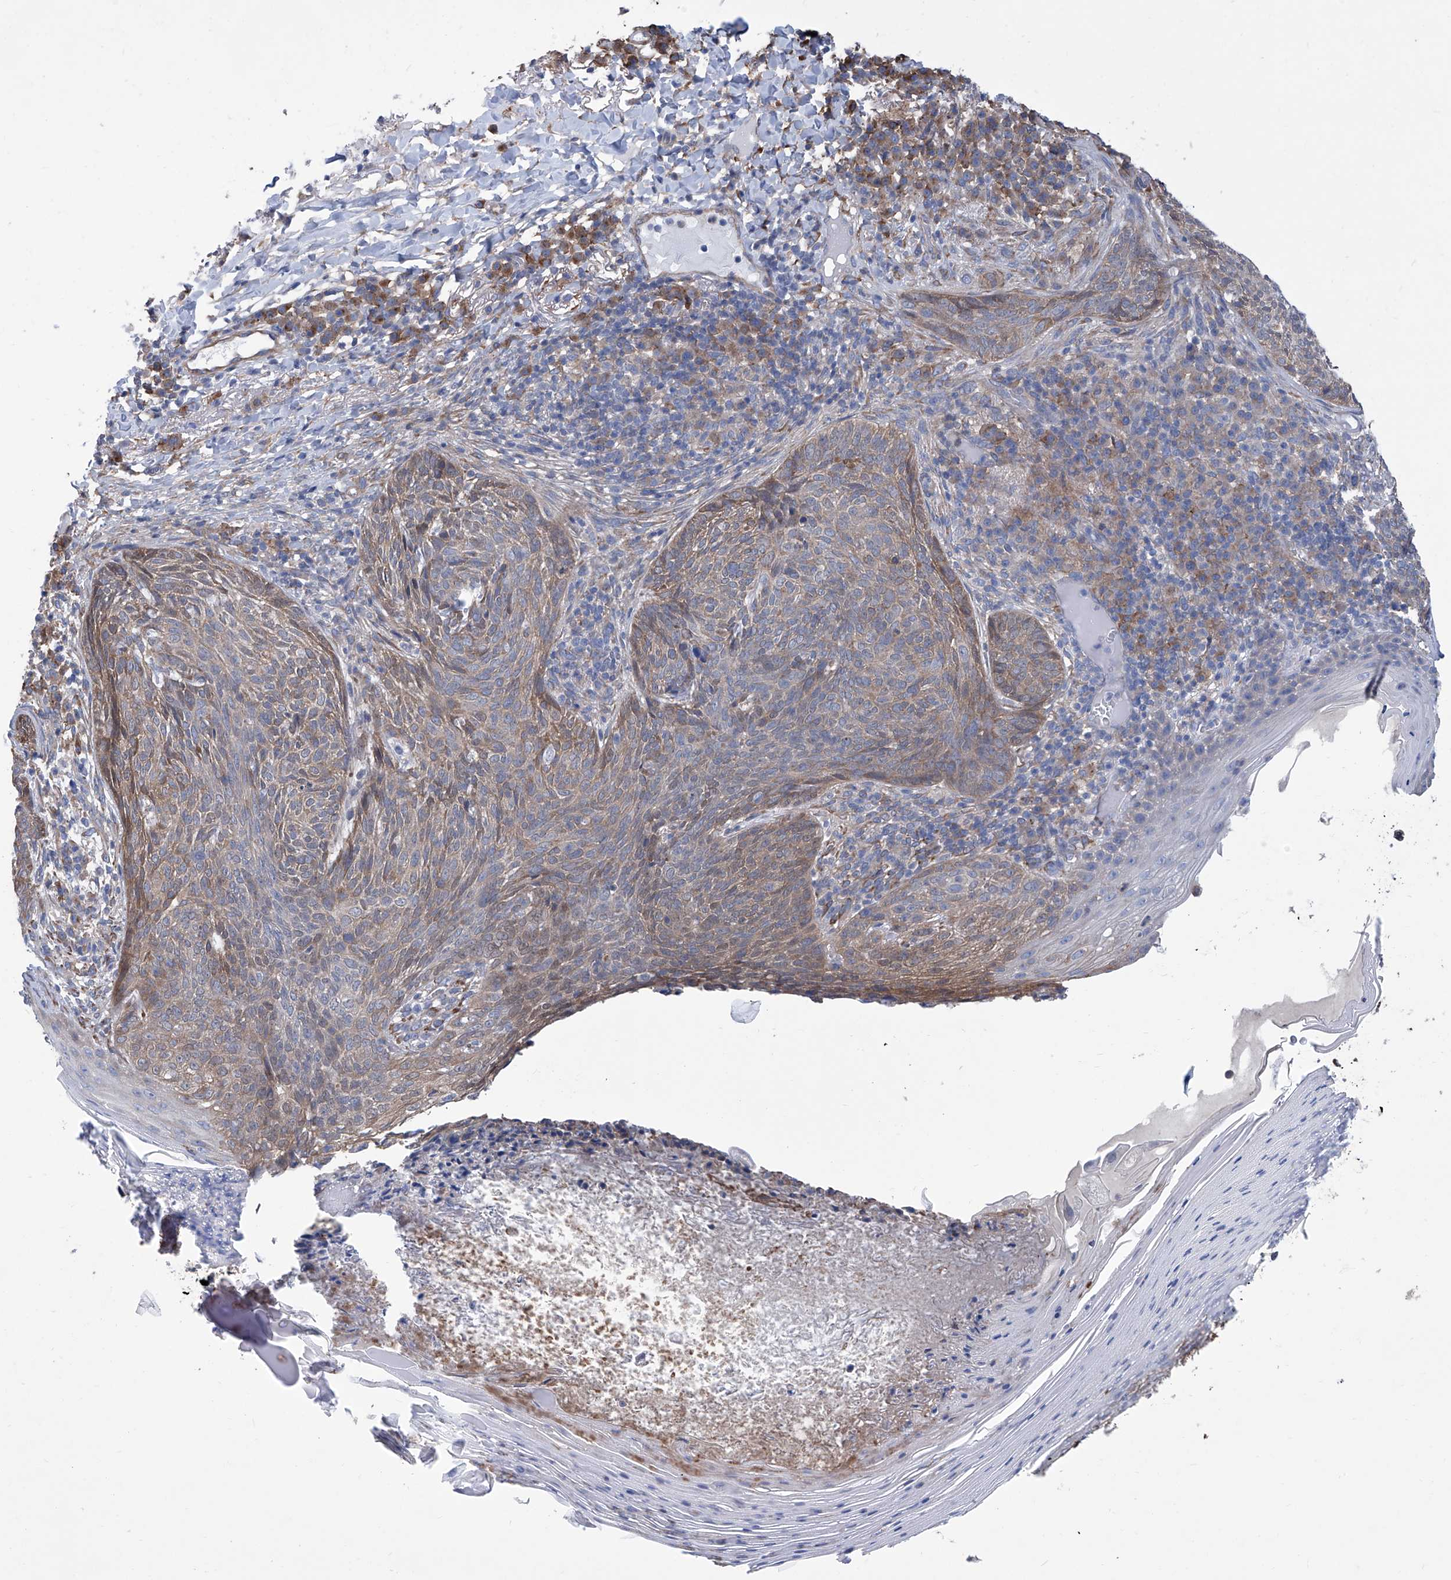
{"staining": {"intensity": "weak", "quantity": ">75%", "location": "cytoplasmic/membranous"}, "tissue": "skin cancer", "cell_type": "Tumor cells", "image_type": "cancer", "snomed": [{"axis": "morphology", "description": "Basal cell carcinoma"}, {"axis": "topography", "description": "Skin"}], "caption": "About >75% of tumor cells in human skin cancer reveal weak cytoplasmic/membranous protein expression as visualized by brown immunohistochemical staining.", "gene": "SMS", "patient": {"sex": "male", "age": 85}}